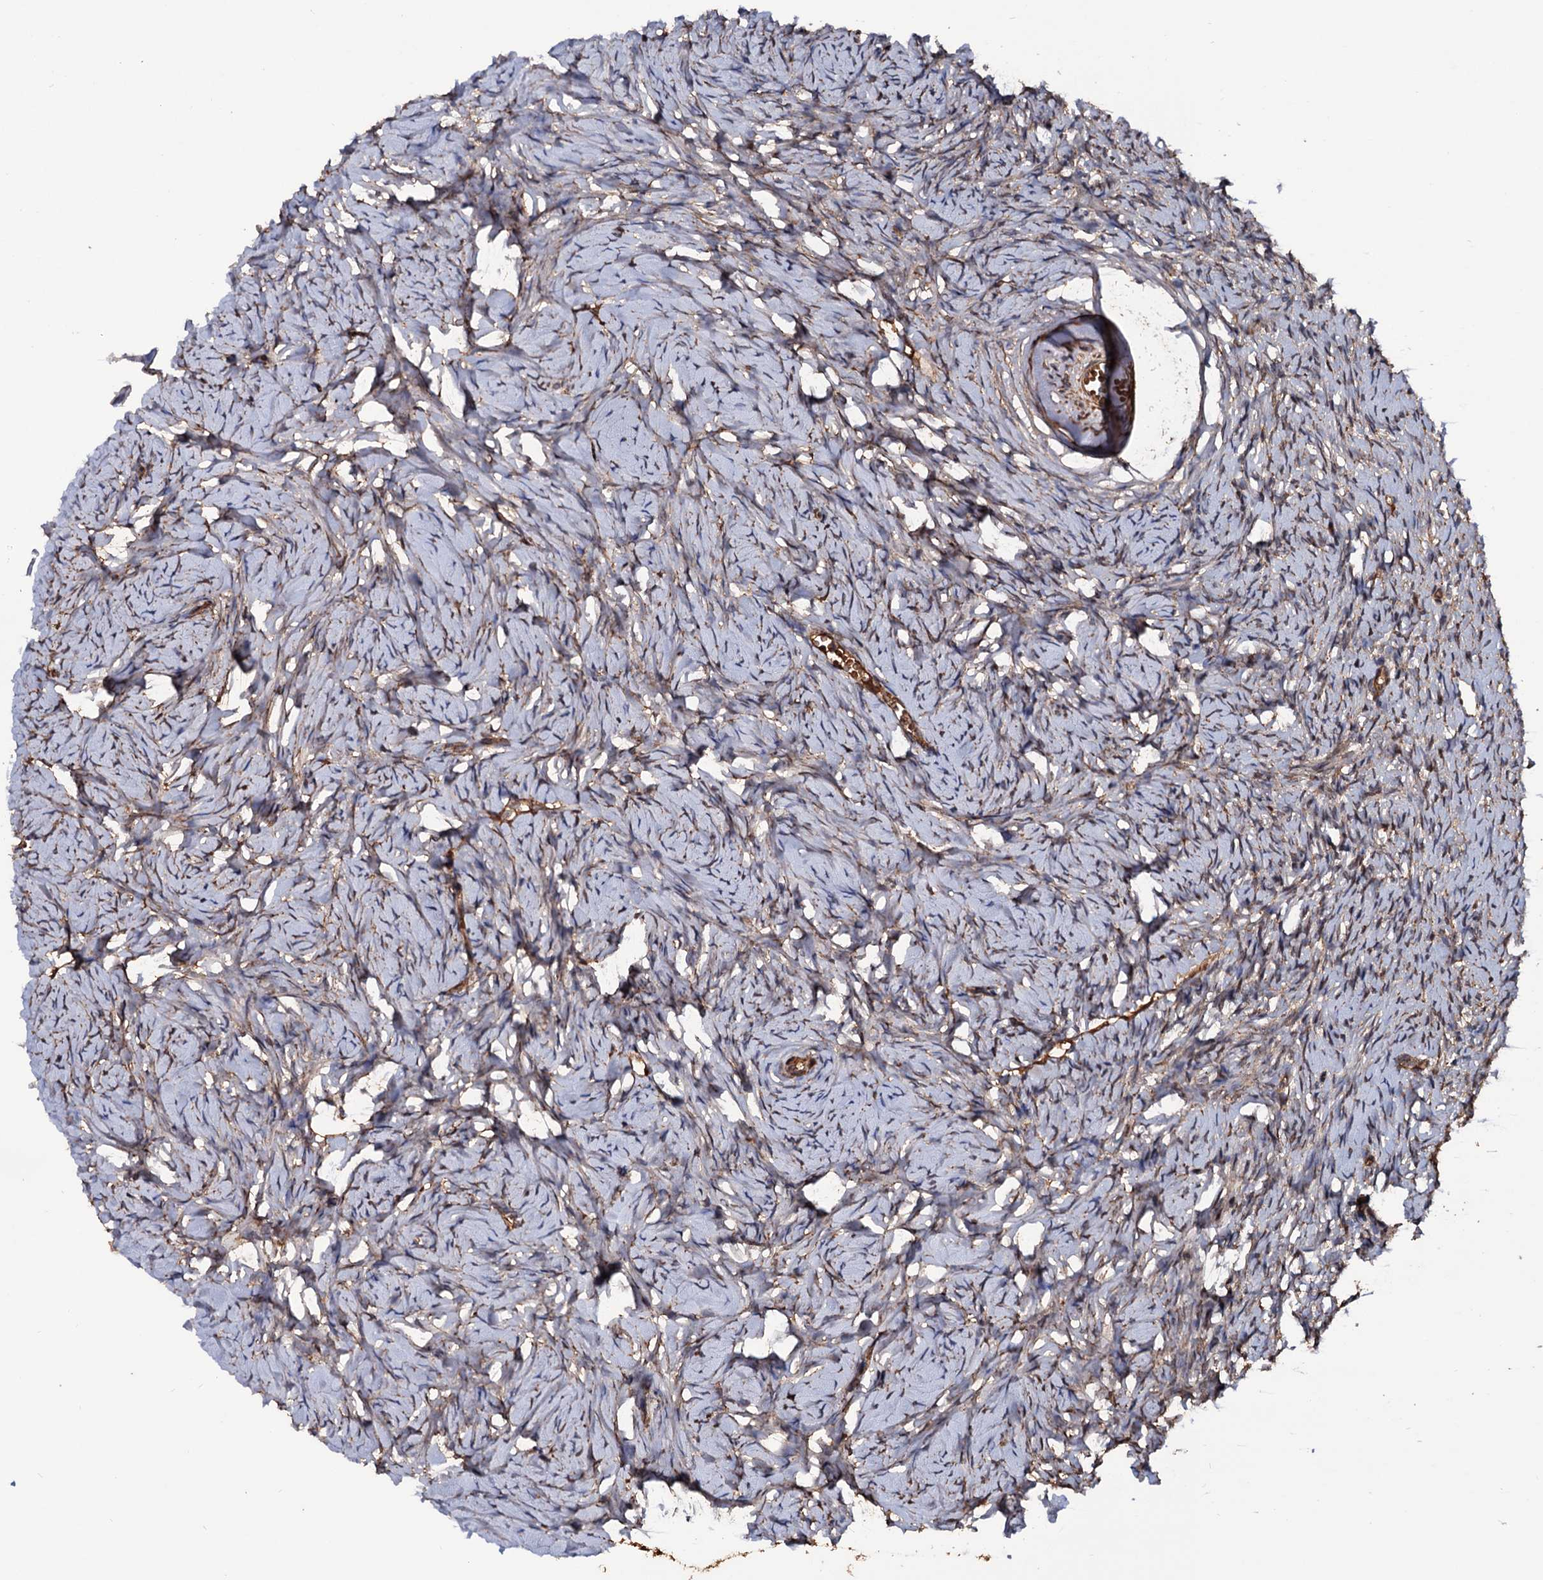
{"staining": {"intensity": "moderate", "quantity": "25%-75%", "location": "cytoplasmic/membranous"}, "tissue": "ovary", "cell_type": "Ovarian stroma cells", "image_type": "normal", "snomed": [{"axis": "morphology", "description": "Normal tissue, NOS"}, {"axis": "topography", "description": "Ovary"}], "caption": "Immunohistochemistry (IHC) micrograph of normal ovary: ovary stained using IHC shows medium levels of moderate protein expression localized specifically in the cytoplasmic/membranous of ovarian stroma cells, appearing as a cytoplasmic/membranous brown color.", "gene": "MRPL42", "patient": {"sex": "female", "age": 51}}